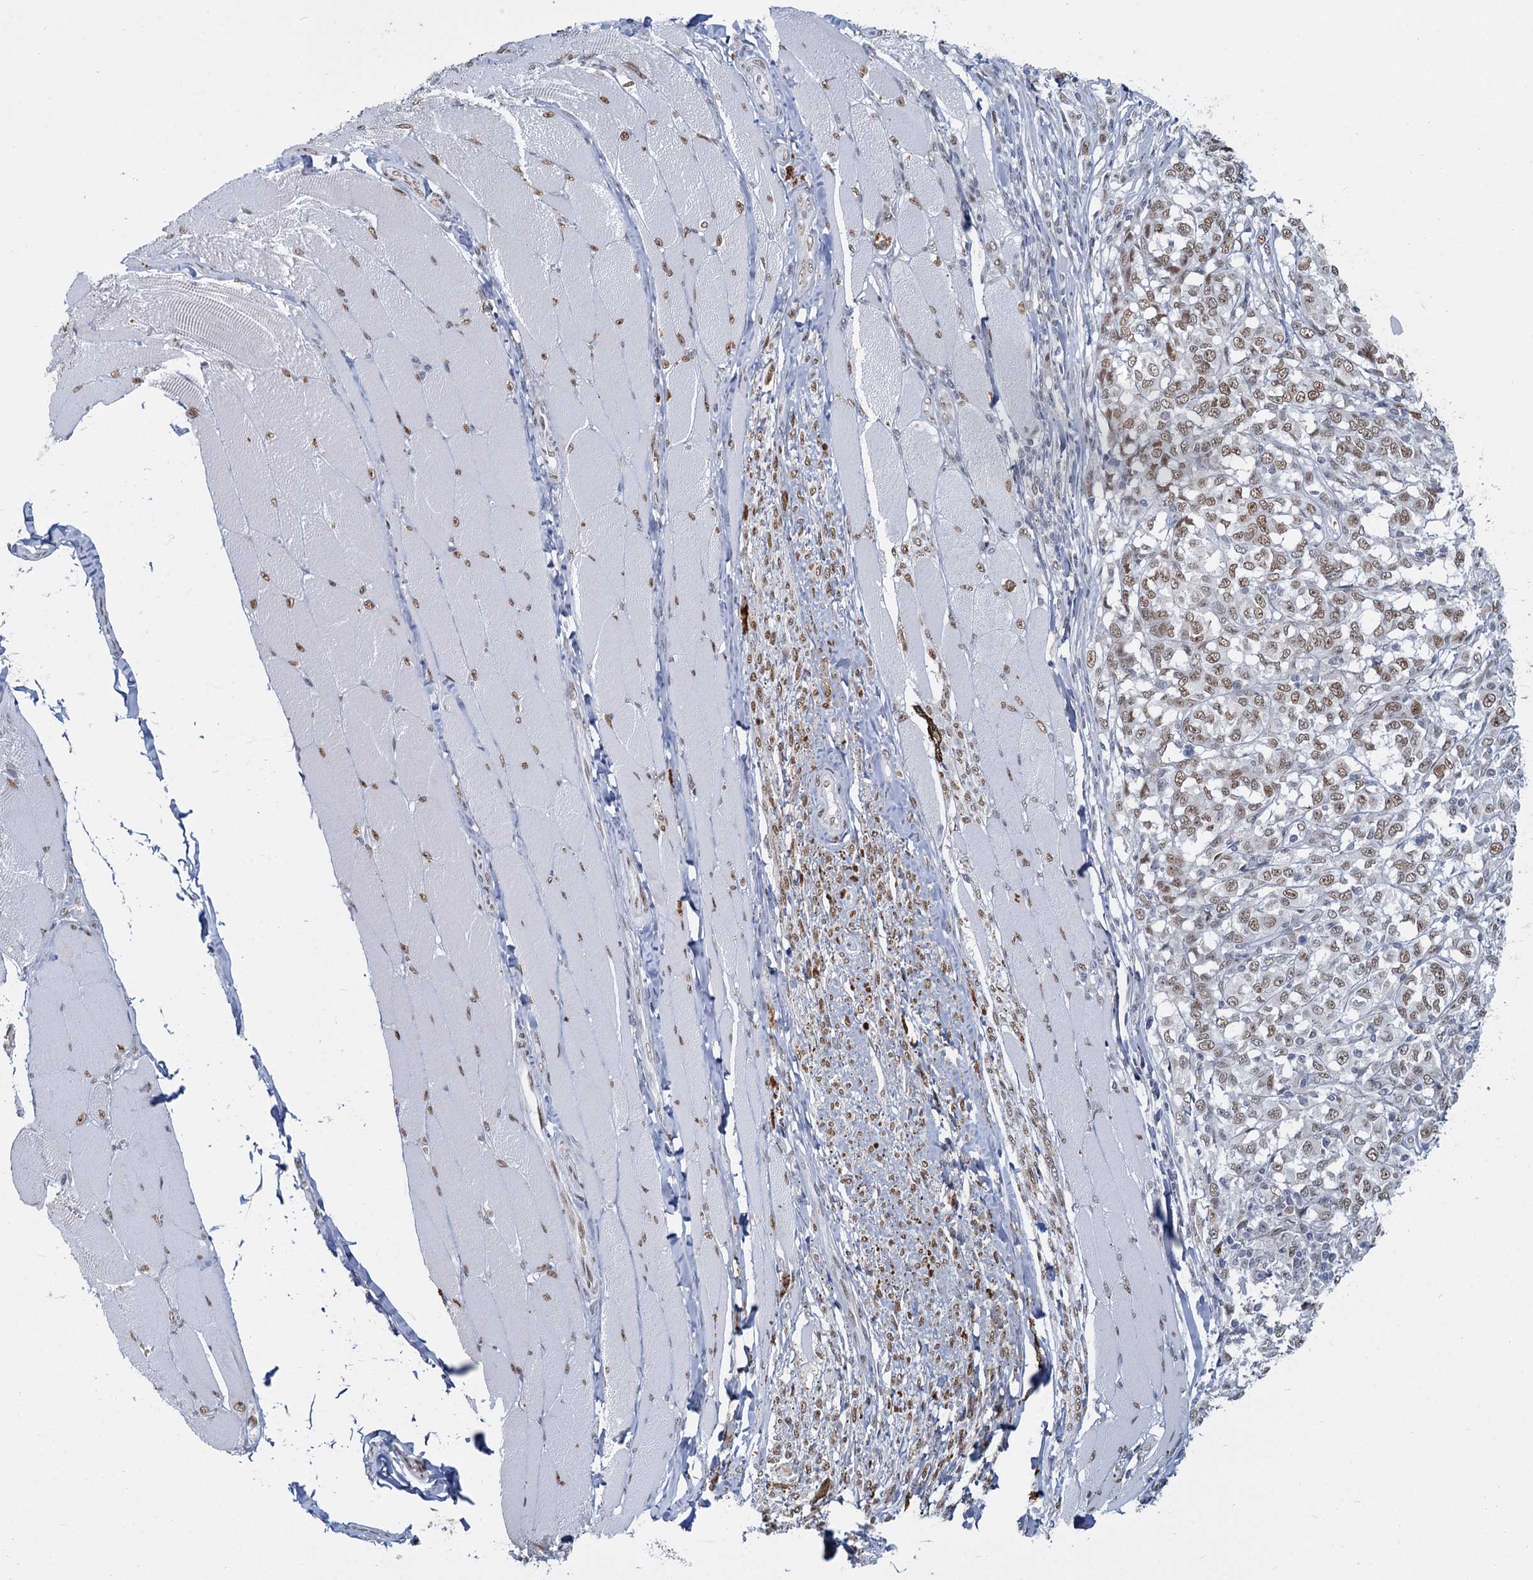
{"staining": {"intensity": "moderate", "quantity": ">75%", "location": "nuclear"}, "tissue": "melanoma", "cell_type": "Tumor cells", "image_type": "cancer", "snomed": [{"axis": "morphology", "description": "Malignant melanoma, NOS"}, {"axis": "topography", "description": "Skin"}], "caption": "Approximately >75% of tumor cells in human malignant melanoma exhibit moderate nuclear protein expression as visualized by brown immunohistochemical staining.", "gene": "RPRD1A", "patient": {"sex": "female", "age": 72}}